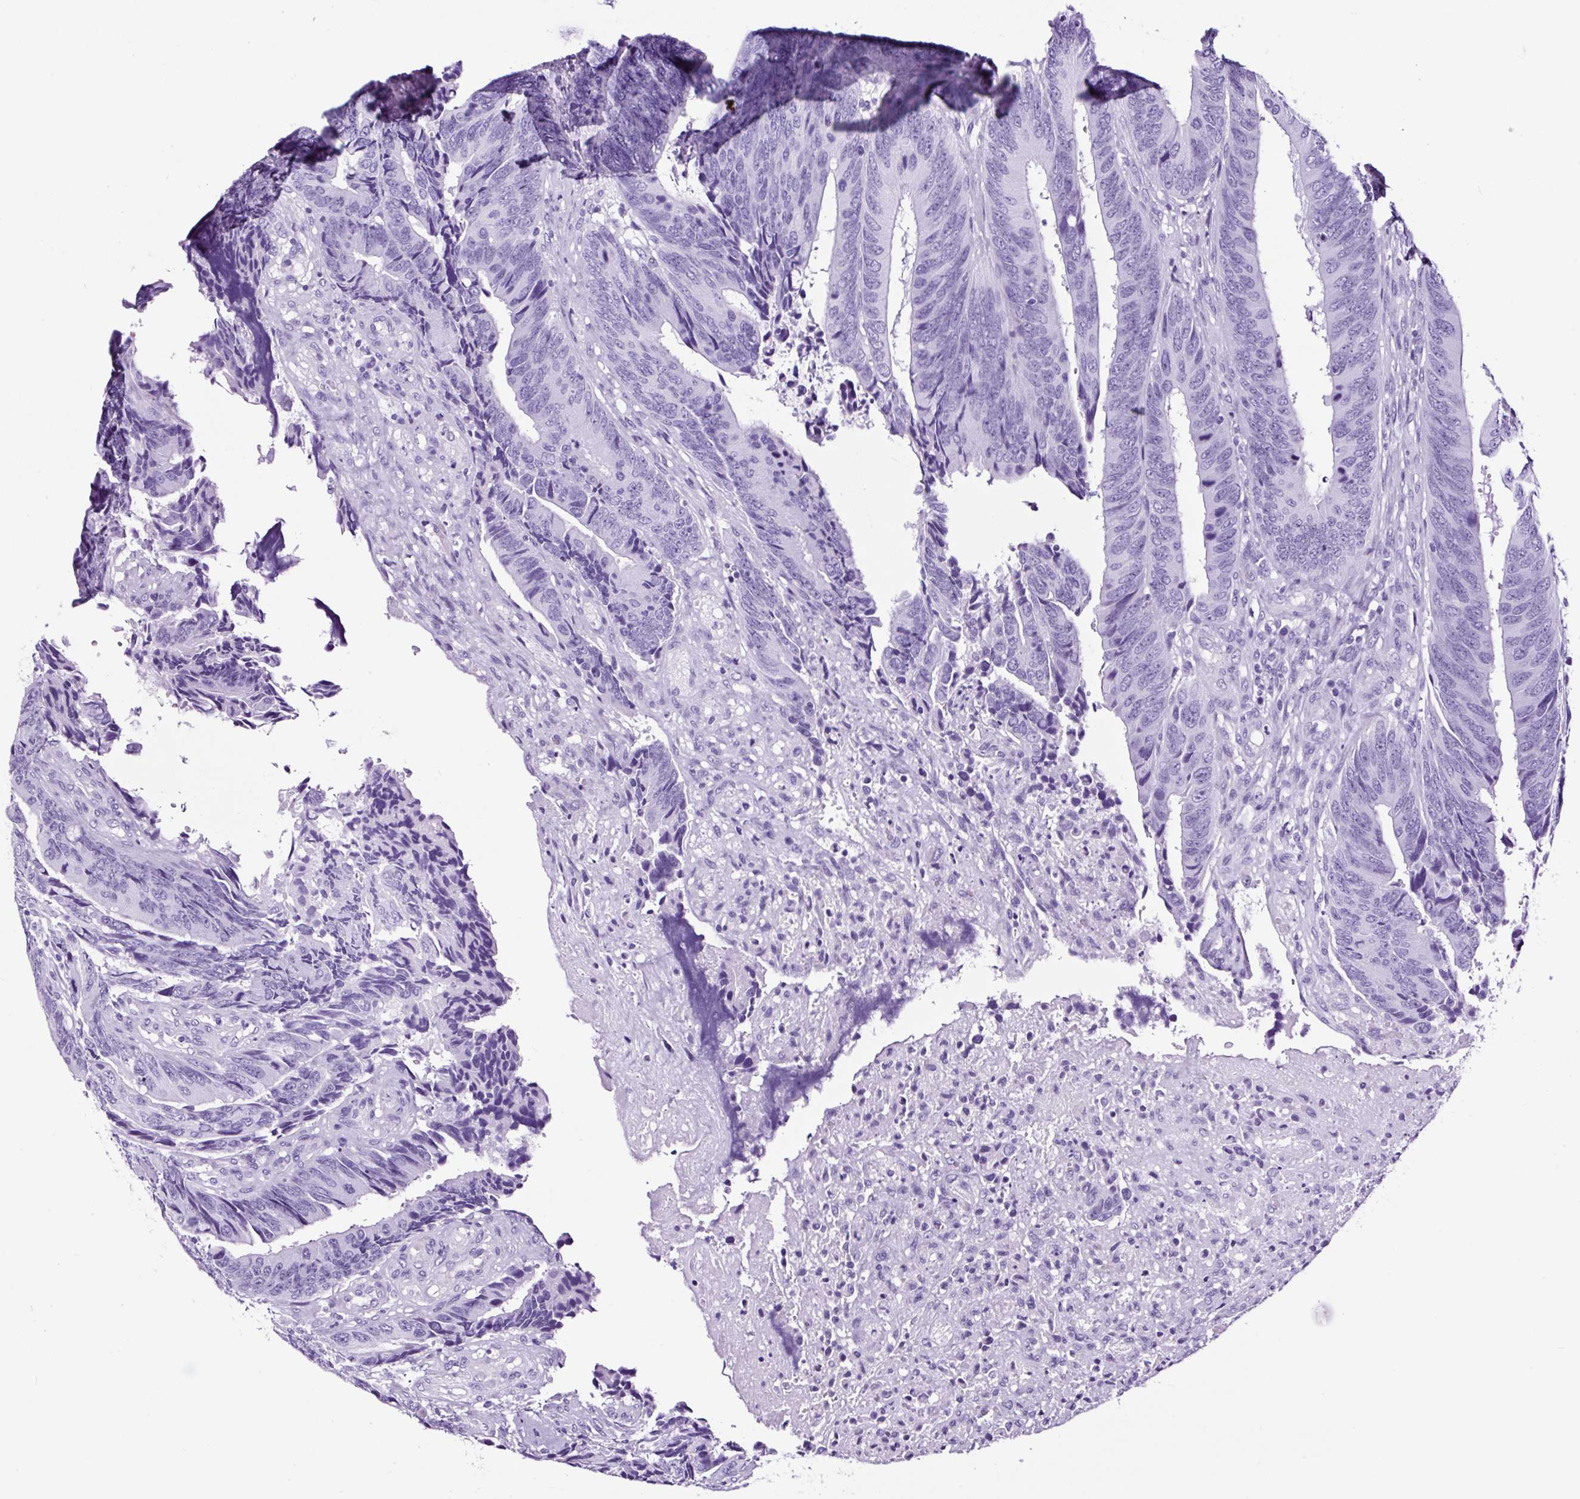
{"staining": {"intensity": "negative", "quantity": "none", "location": "none"}, "tissue": "colorectal cancer", "cell_type": "Tumor cells", "image_type": "cancer", "snomed": [{"axis": "morphology", "description": "Adenocarcinoma, NOS"}, {"axis": "topography", "description": "Colon"}], "caption": "Histopathology image shows no protein positivity in tumor cells of colorectal adenocarcinoma tissue.", "gene": "FBXL7", "patient": {"sex": "male", "age": 87}}